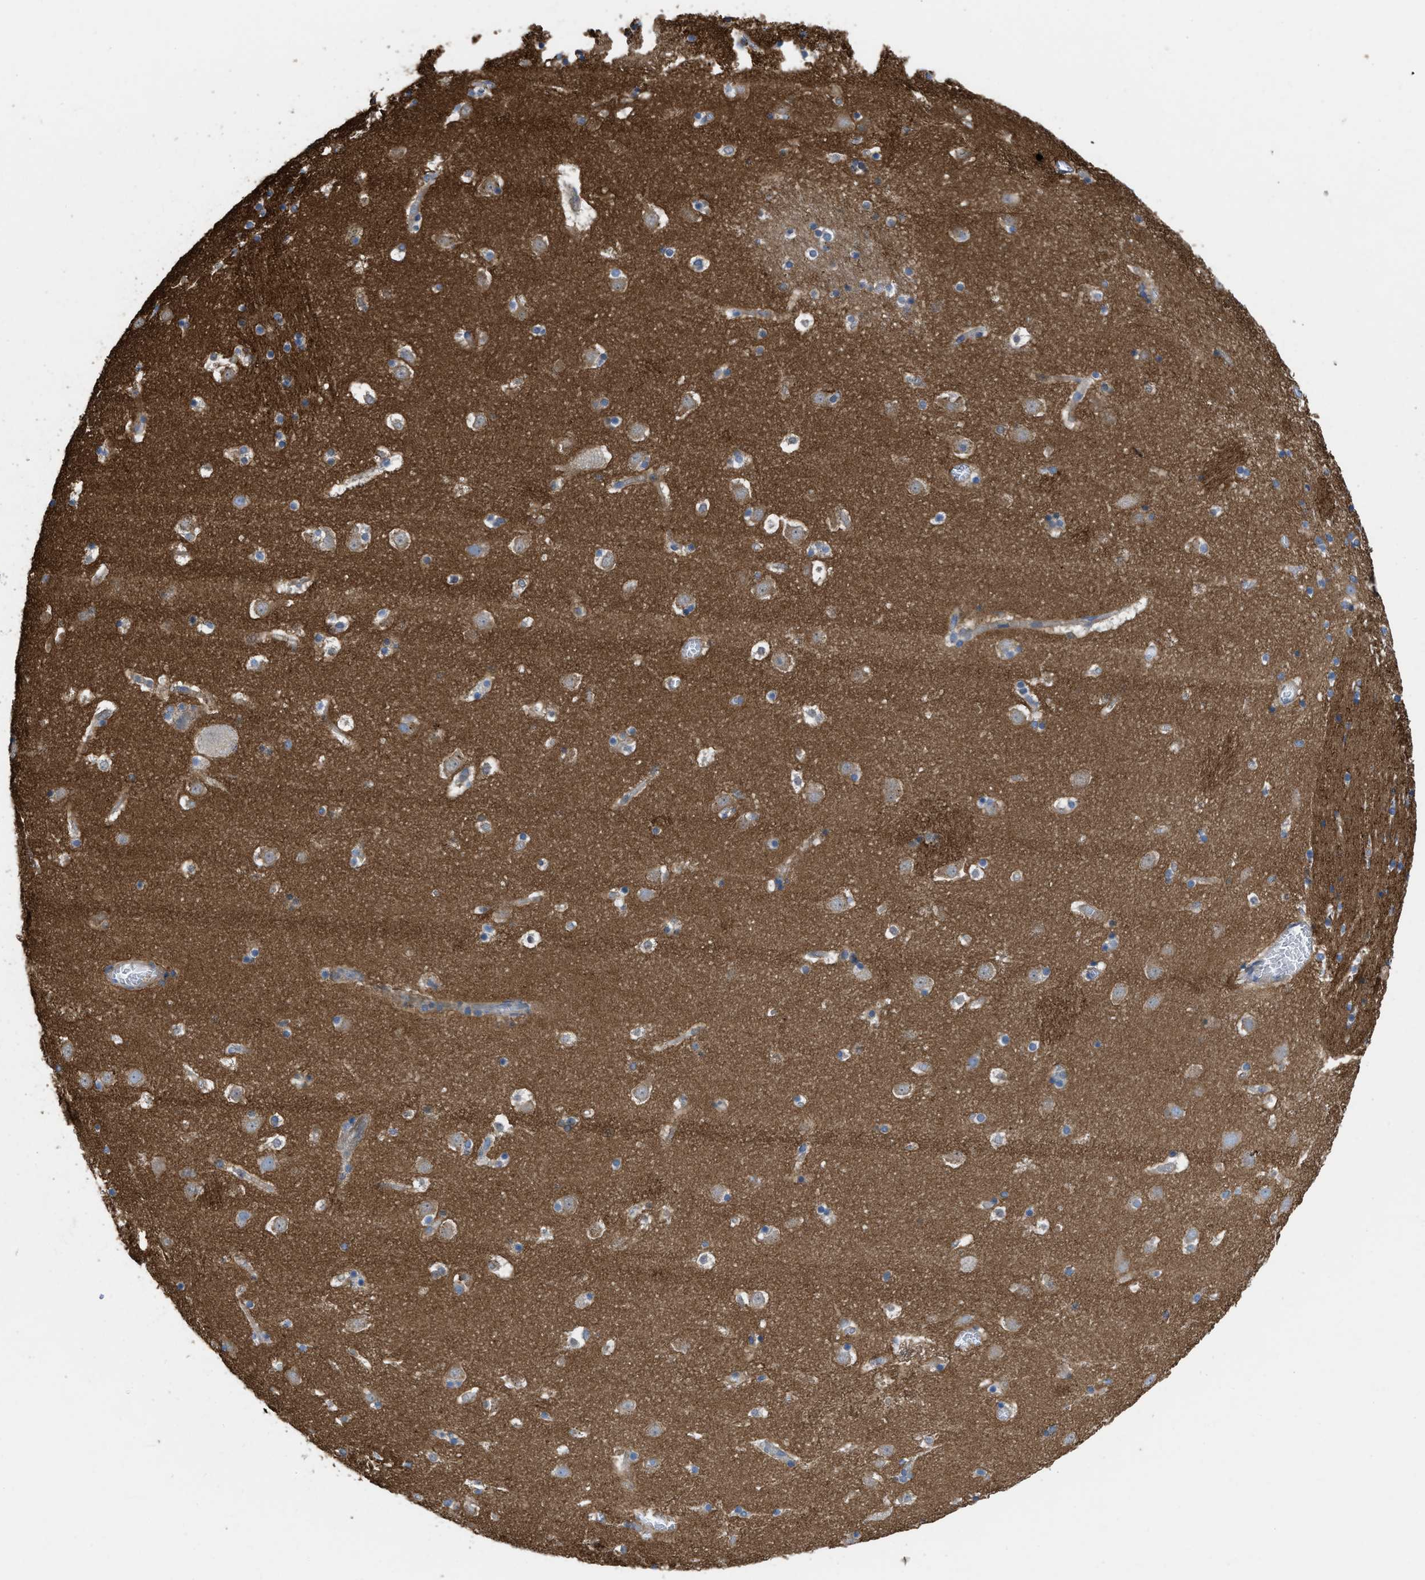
{"staining": {"intensity": "weak", "quantity": "<25%", "location": "cytoplasmic/membranous"}, "tissue": "caudate", "cell_type": "Glial cells", "image_type": "normal", "snomed": [{"axis": "morphology", "description": "Normal tissue, NOS"}, {"axis": "topography", "description": "Lateral ventricle wall"}], "caption": "A high-resolution image shows immunohistochemistry staining of normal caudate, which displays no significant staining in glial cells.", "gene": "MYO18A", "patient": {"sex": "male", "age": 45}}